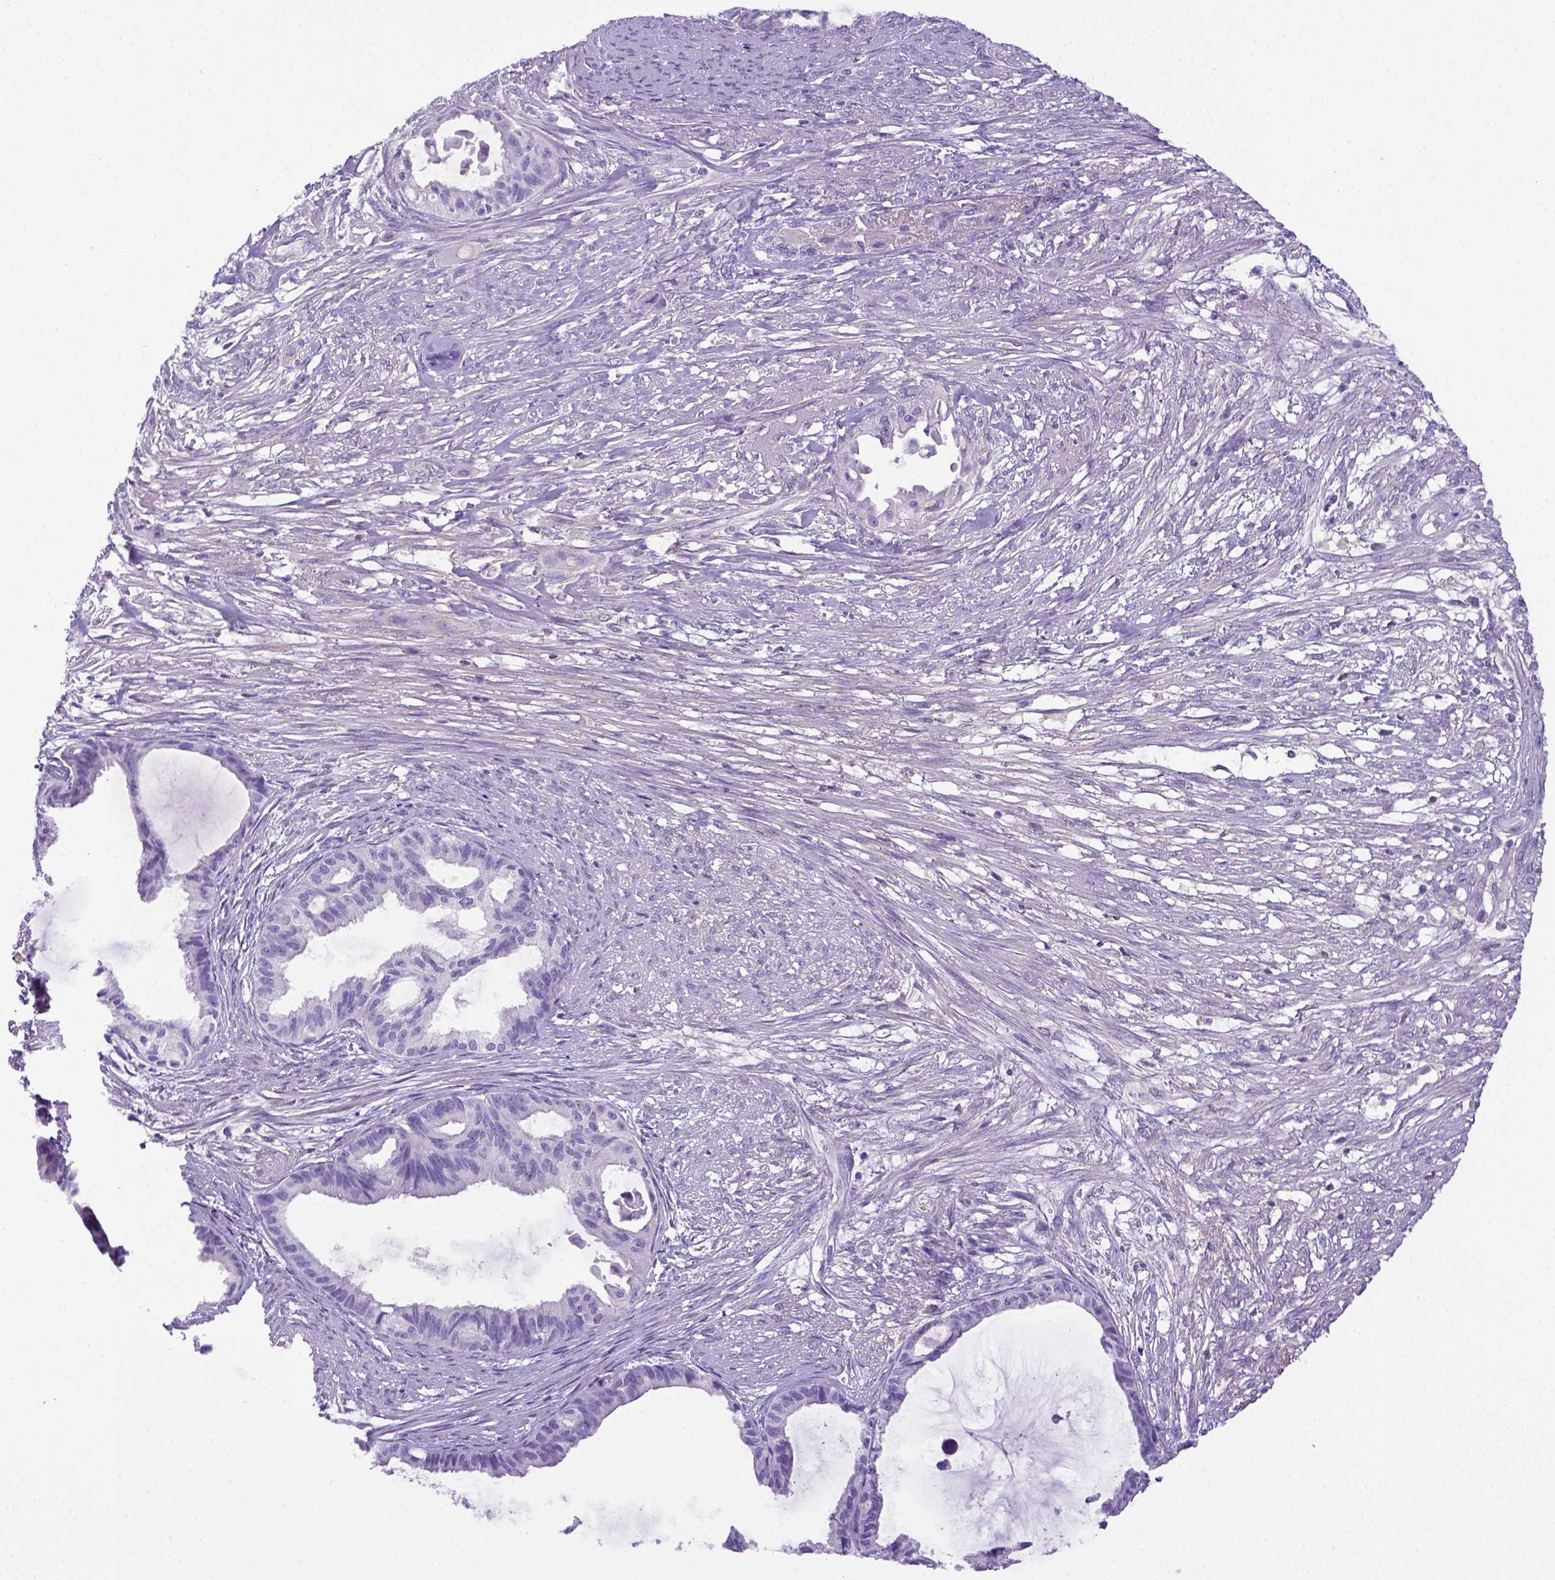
{"staining": {"intensity": "negative", "quantity": "none", "location": "none"}, "tissue": "endometrial cancer", "cell_type": "Tumor cells", "image_type": "cancer", "snomed": [{"axis": "morphology", "description": "Adenocarcinoma, NOS"}, {"axis": "topography", "description": "Endometrium"}], "caption": "This micrograph is of endometrial cancer stained with IHC to label a protein in brown with the nuclei are counter-stained blue. There is no expression in tumor cells.", "gene": "ITIH4", "patient": {"sex": "female", "age": 86}}